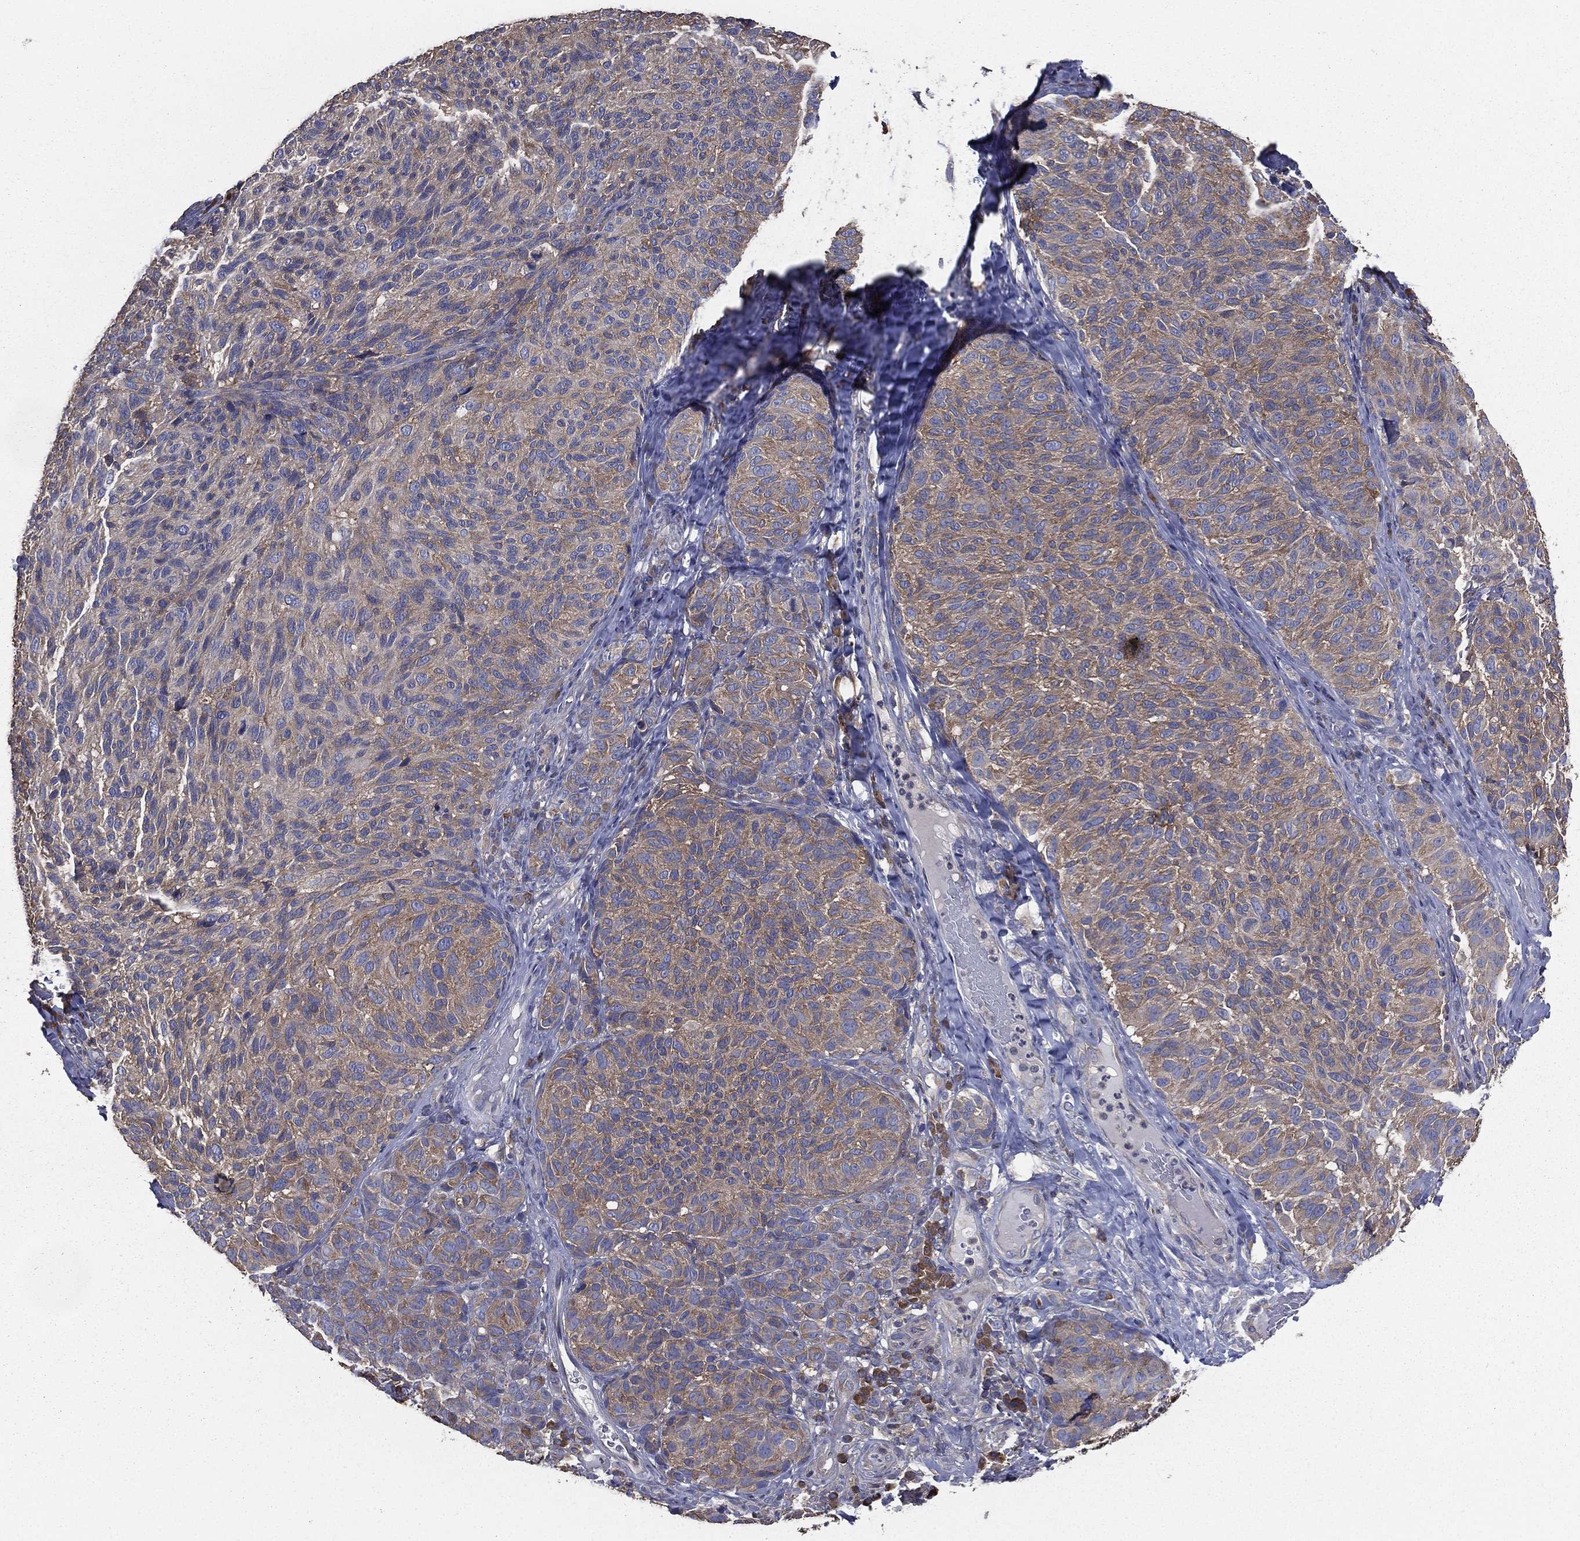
{"staining": {"intensity": "weak", "quantity": "25%-75%", "location": "cytoplasmic/membranous"}, "tissue": "melanoma", "cell_type": "Tumor cells", "image_type": "cancer", "snomed": [{"axis": "morphology", "description": "Malignant melanoma, NOS"}, {"axis": "topography", "description": "Skin"}], "caption": "High-power microscopy captured an IHC histopathology image of melanoma, revealing weak cytoplasmic/membranous expression in about 25%-75% of tumor cells.", "gene": "SARS1", "patient": {"sex": "female", "age": 73}}